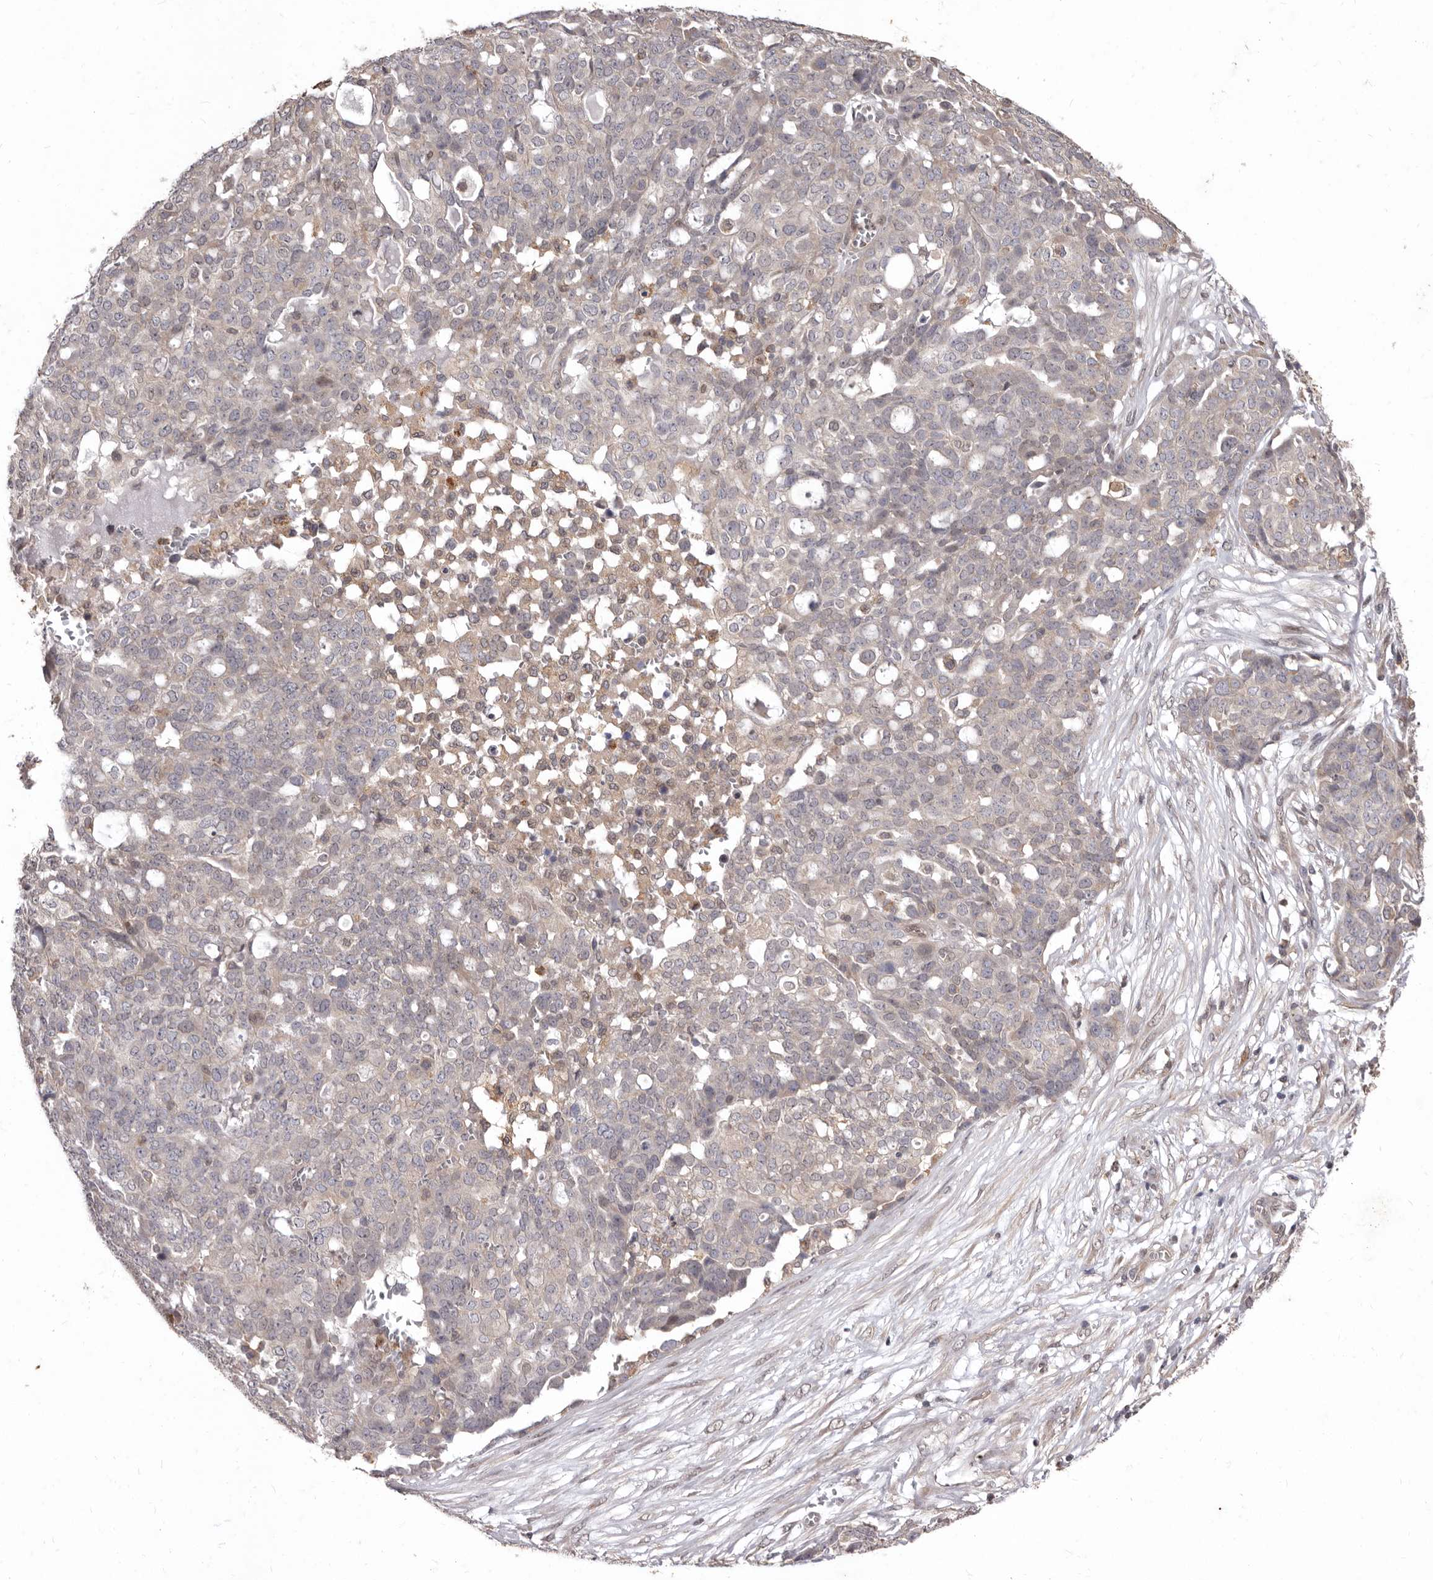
{"staining": {"intensity": "negative", "quantity": "none", "location": "none"}, "tissue": "ovarian cancer", "cell_type": "Tumor cells", "image_type": "cancer", "snomed": [{"axis": "morphology", "description": "Cystadenocarcinoma, serous, NOS"}, {"axis": "topography", "description": "Soft tissue"}, {"axis": "topography", "description": "Ovary"}], "caption": "Immunohistochemistry micrograph of neoplastic tissue: human serous cystadenocarcinoma (ovarian) stained with DAB (3,3'-diaminobenzidine) shows no significant protein positivity in tumor cells.", "gene": "ACLY", "patient": {"sex": "female", "age": 57}}